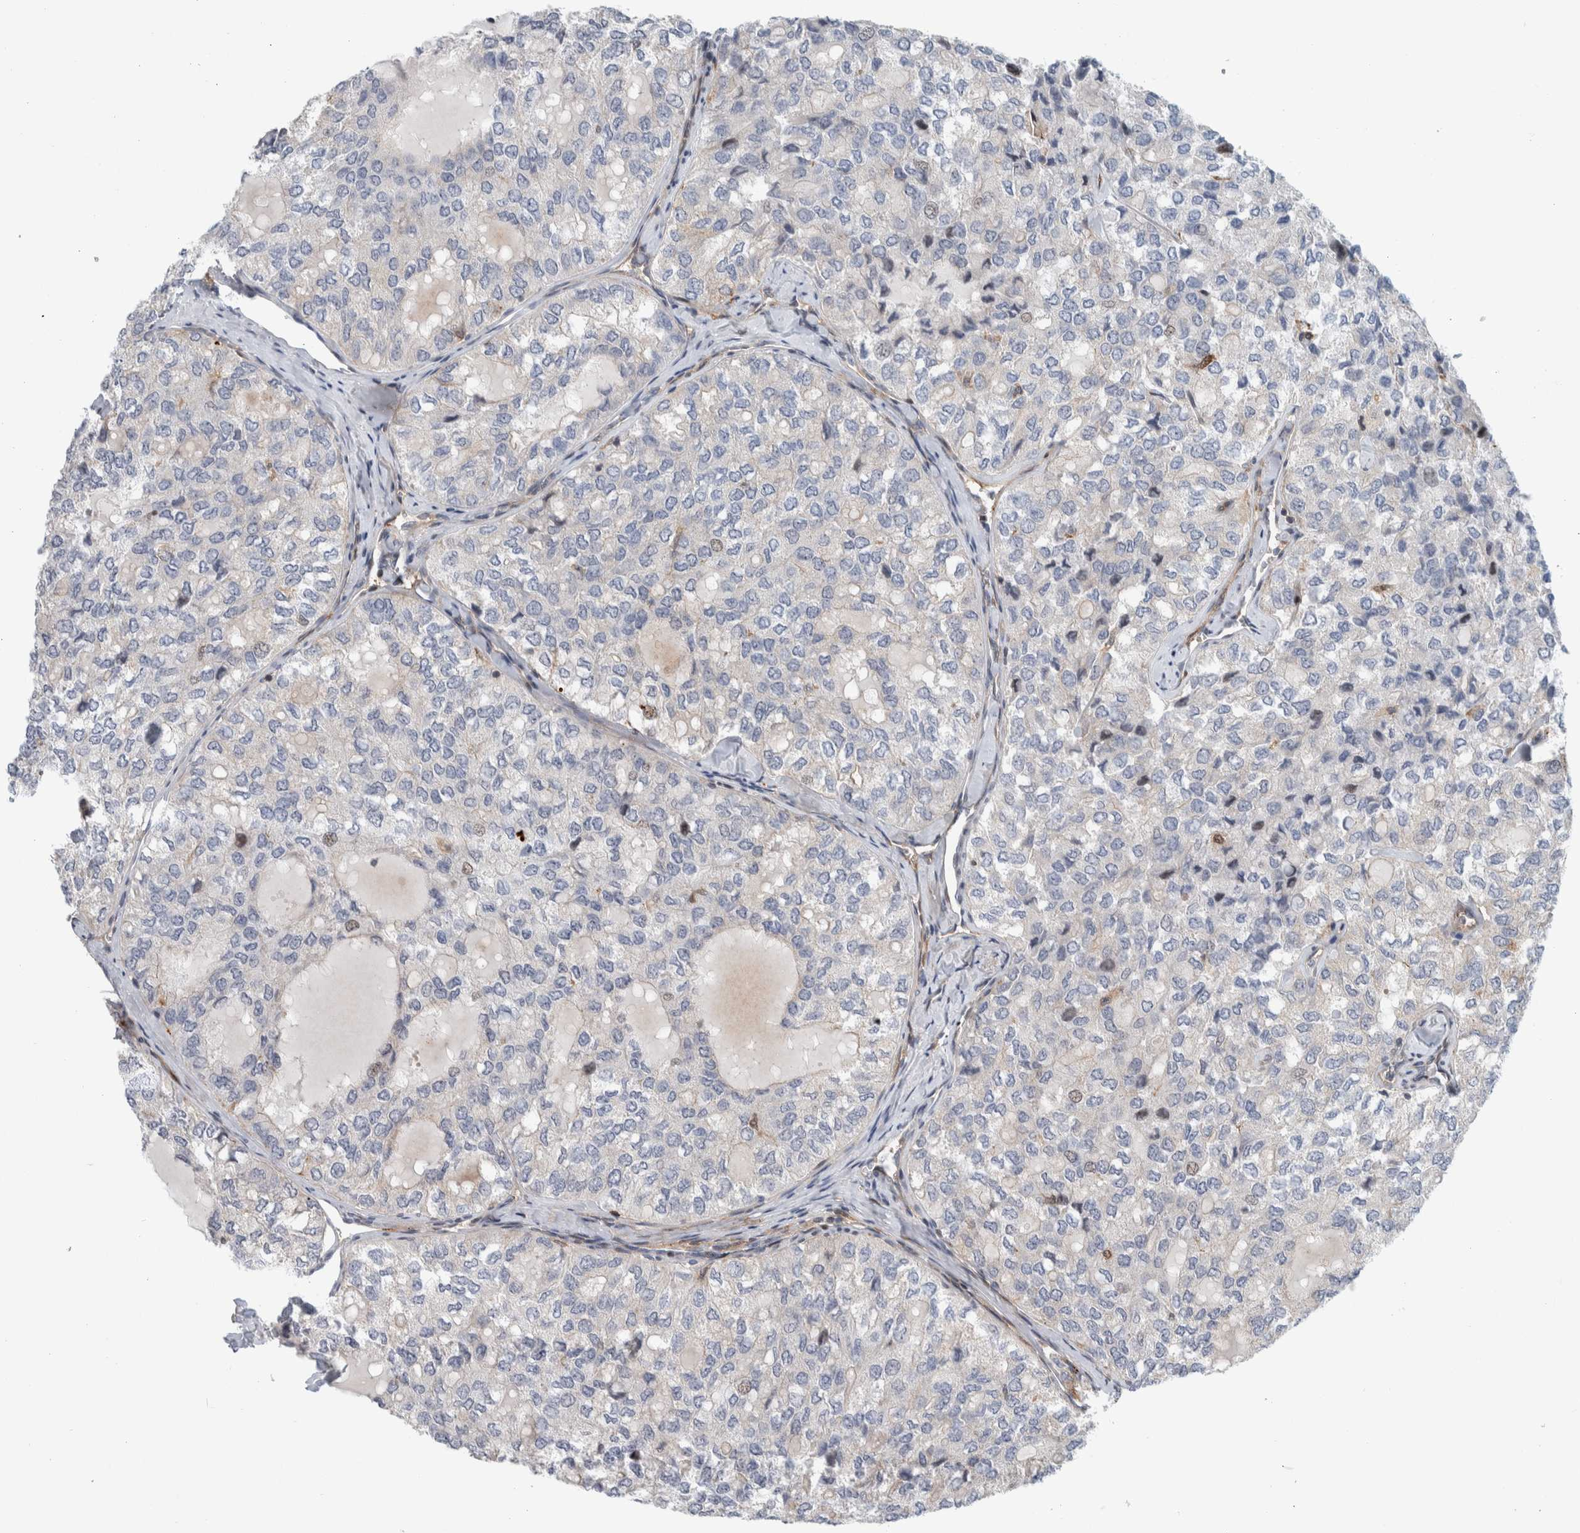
{"staining": {"intensity": "negative", "quantity": "none", "location": "none"}, "tissue": "thyroid cancer", "cell_type": "Tumor cells", "image_type": "cancer", "snomed": [{"axis": "morphology", "description": "Follicular adenoma carcinoma, NOS"}, {"axis": "topography", "description": "Thyroid gland"}], "caption": "Thyroid follicular adenoma carcinoma stained for a protein using IHC displays no staining tumor cells.", "gene": "MSL1", "patient": {"sex": "male", "age": 75}}